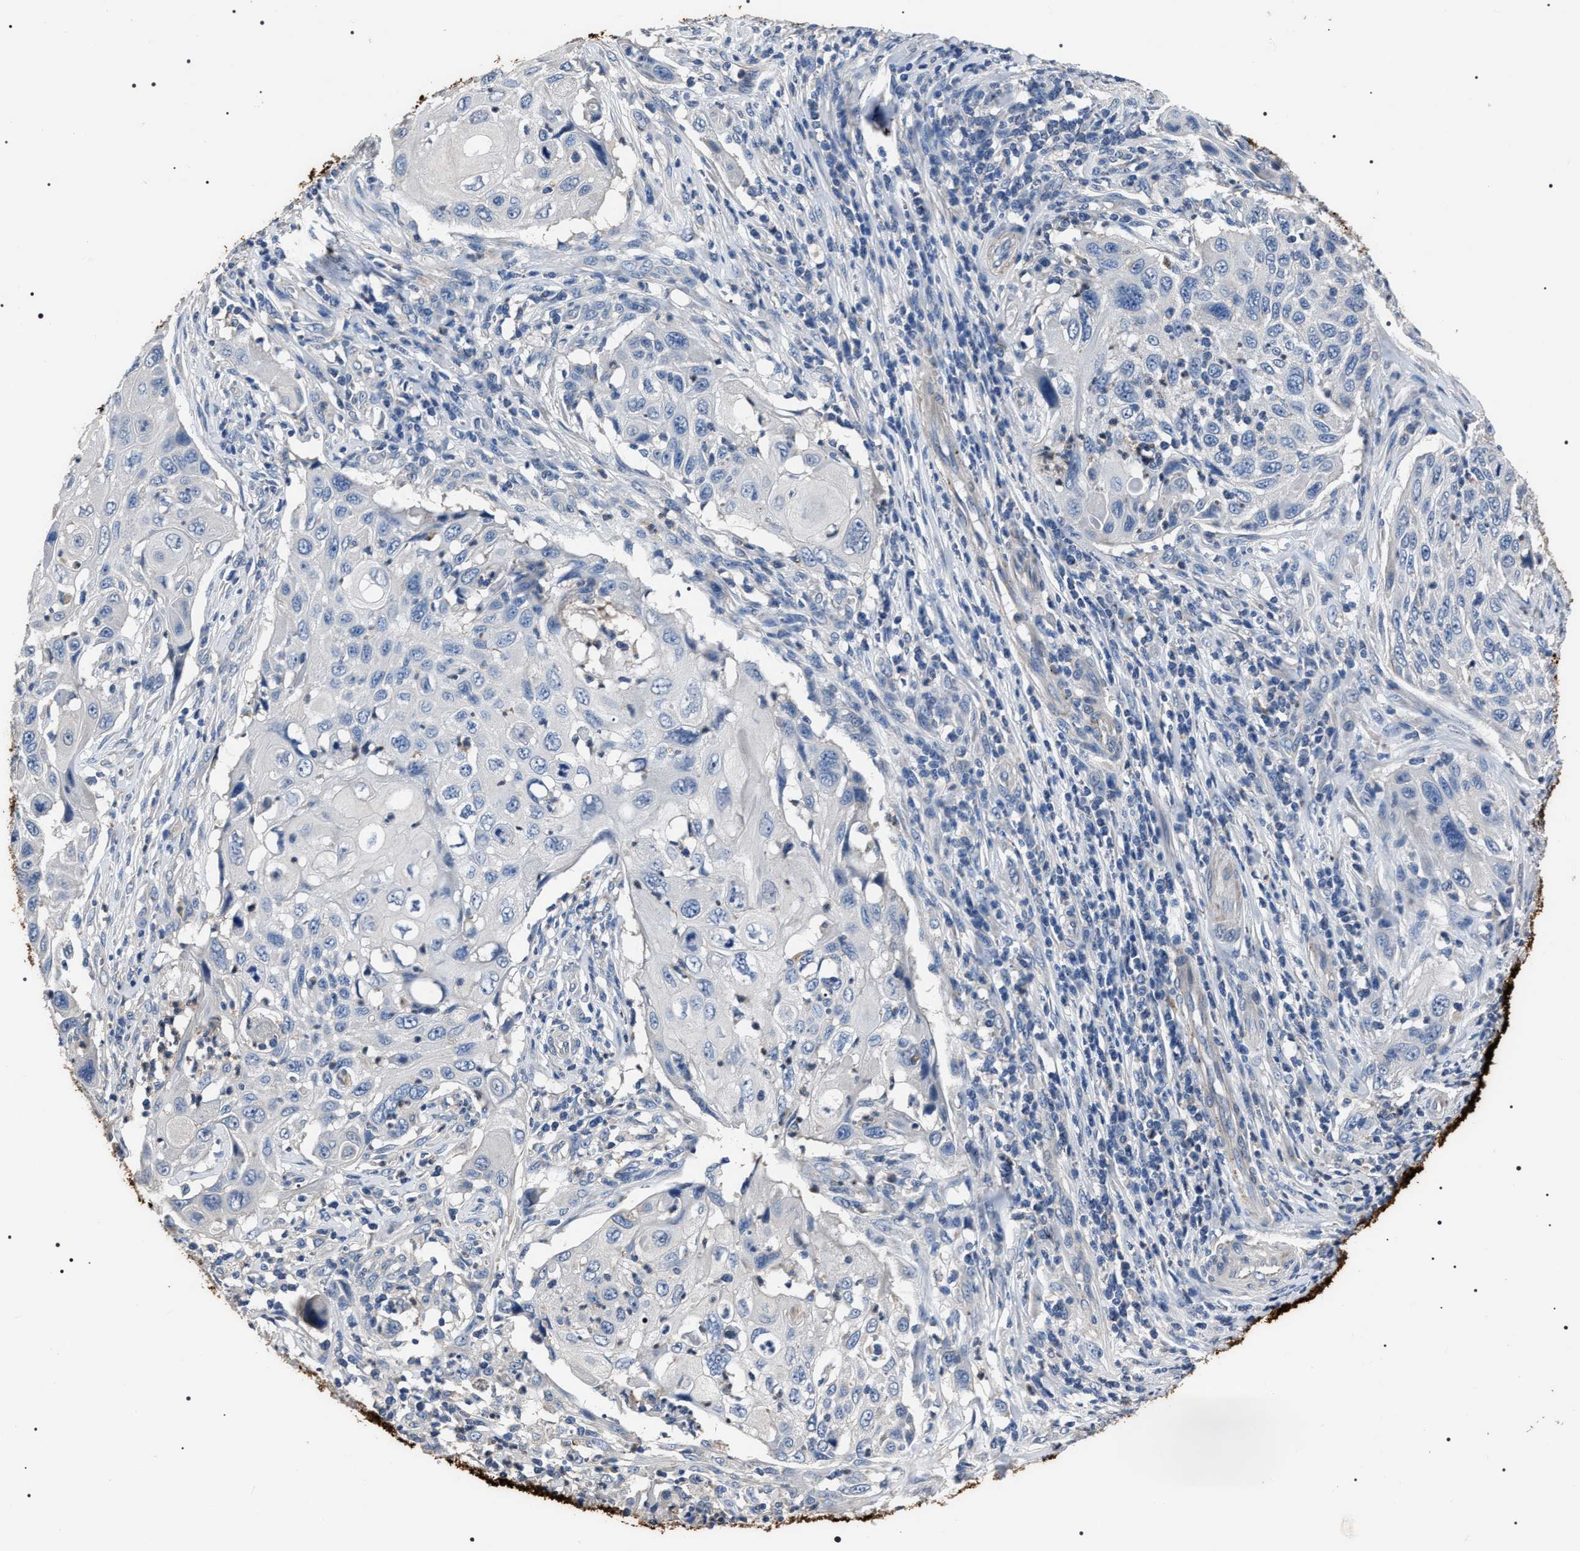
{"staining": {"intensity": "negative", "quantity": "none", "location": "none"}, "tissue": "cervical cancer", "cell_type": "Tumor cells", "image_type": "cancer", "snomed": [{"axis": "morphology", "description": "Squamous cell carcinoma, NOS"}, {"axis": "topography", "description": "Cervix"}], "caption": "The micrograph exhibits no significant staining in tumor cells of squamous cell carcinoma (cervical).", "gene": "TRIM54", "patient": {"sex": "female", "age": 70}}